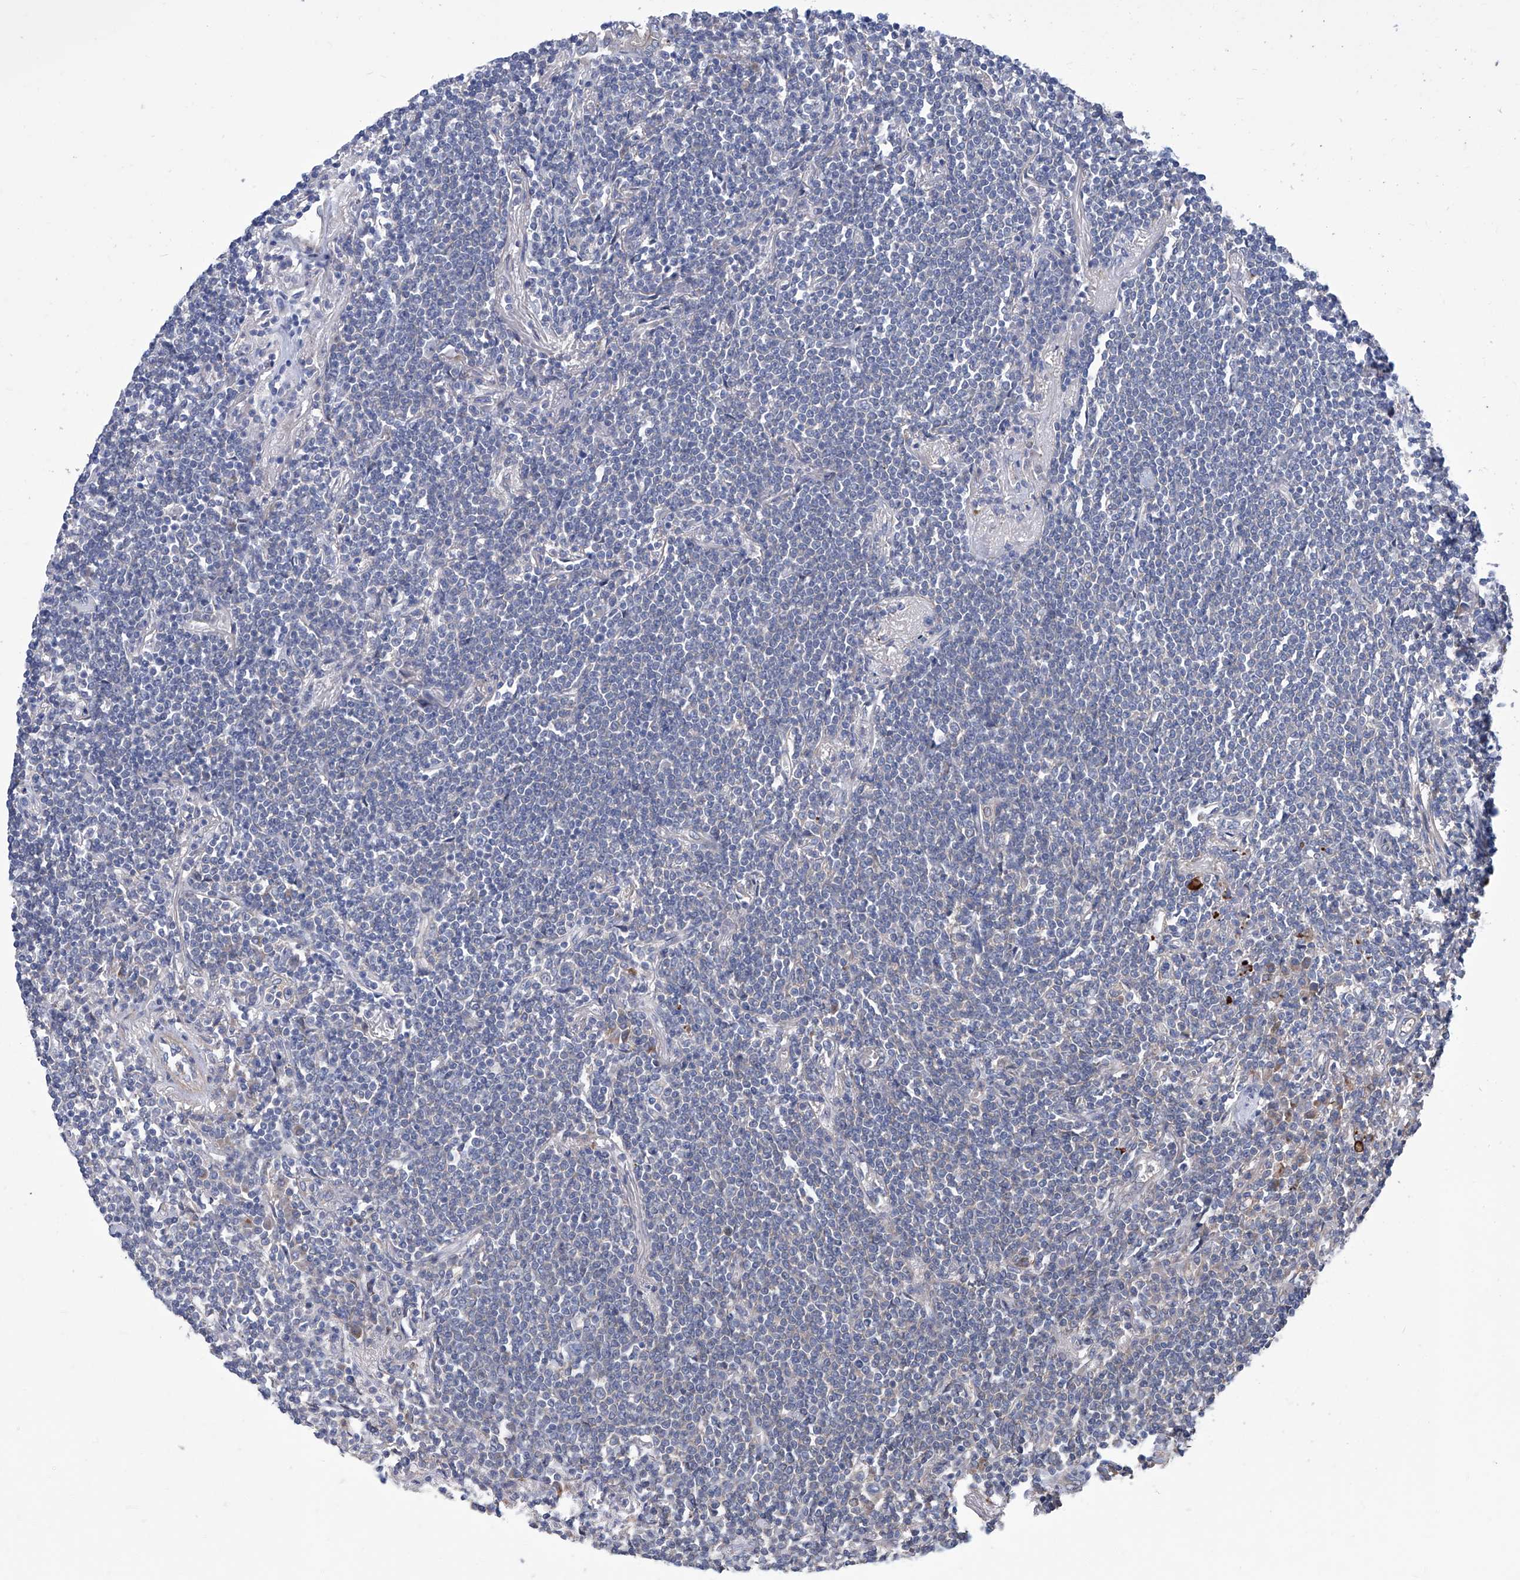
{"staining": {"intensity": "negative", "quantity": "none", "location": "none"}, "tissue": "lymphoma", "cell_type": "Tumor cells", "image_type": "cancer", "snomed": [{"axis": "morphology", "description": "Malignant lymphoma, non-Hodgkin's type, Low grade"}, {"axis": "topography", "description": "Lung"}], "caption": "IHC photomicrograph of neoplastic tissue: malignant lymphoma, non-Hodgkin's type (low-grade) stained with DAB shows no significant protein staining in tumor cells.", "gene": "SMS", "patient": {"sex": "female", "age": 71}}